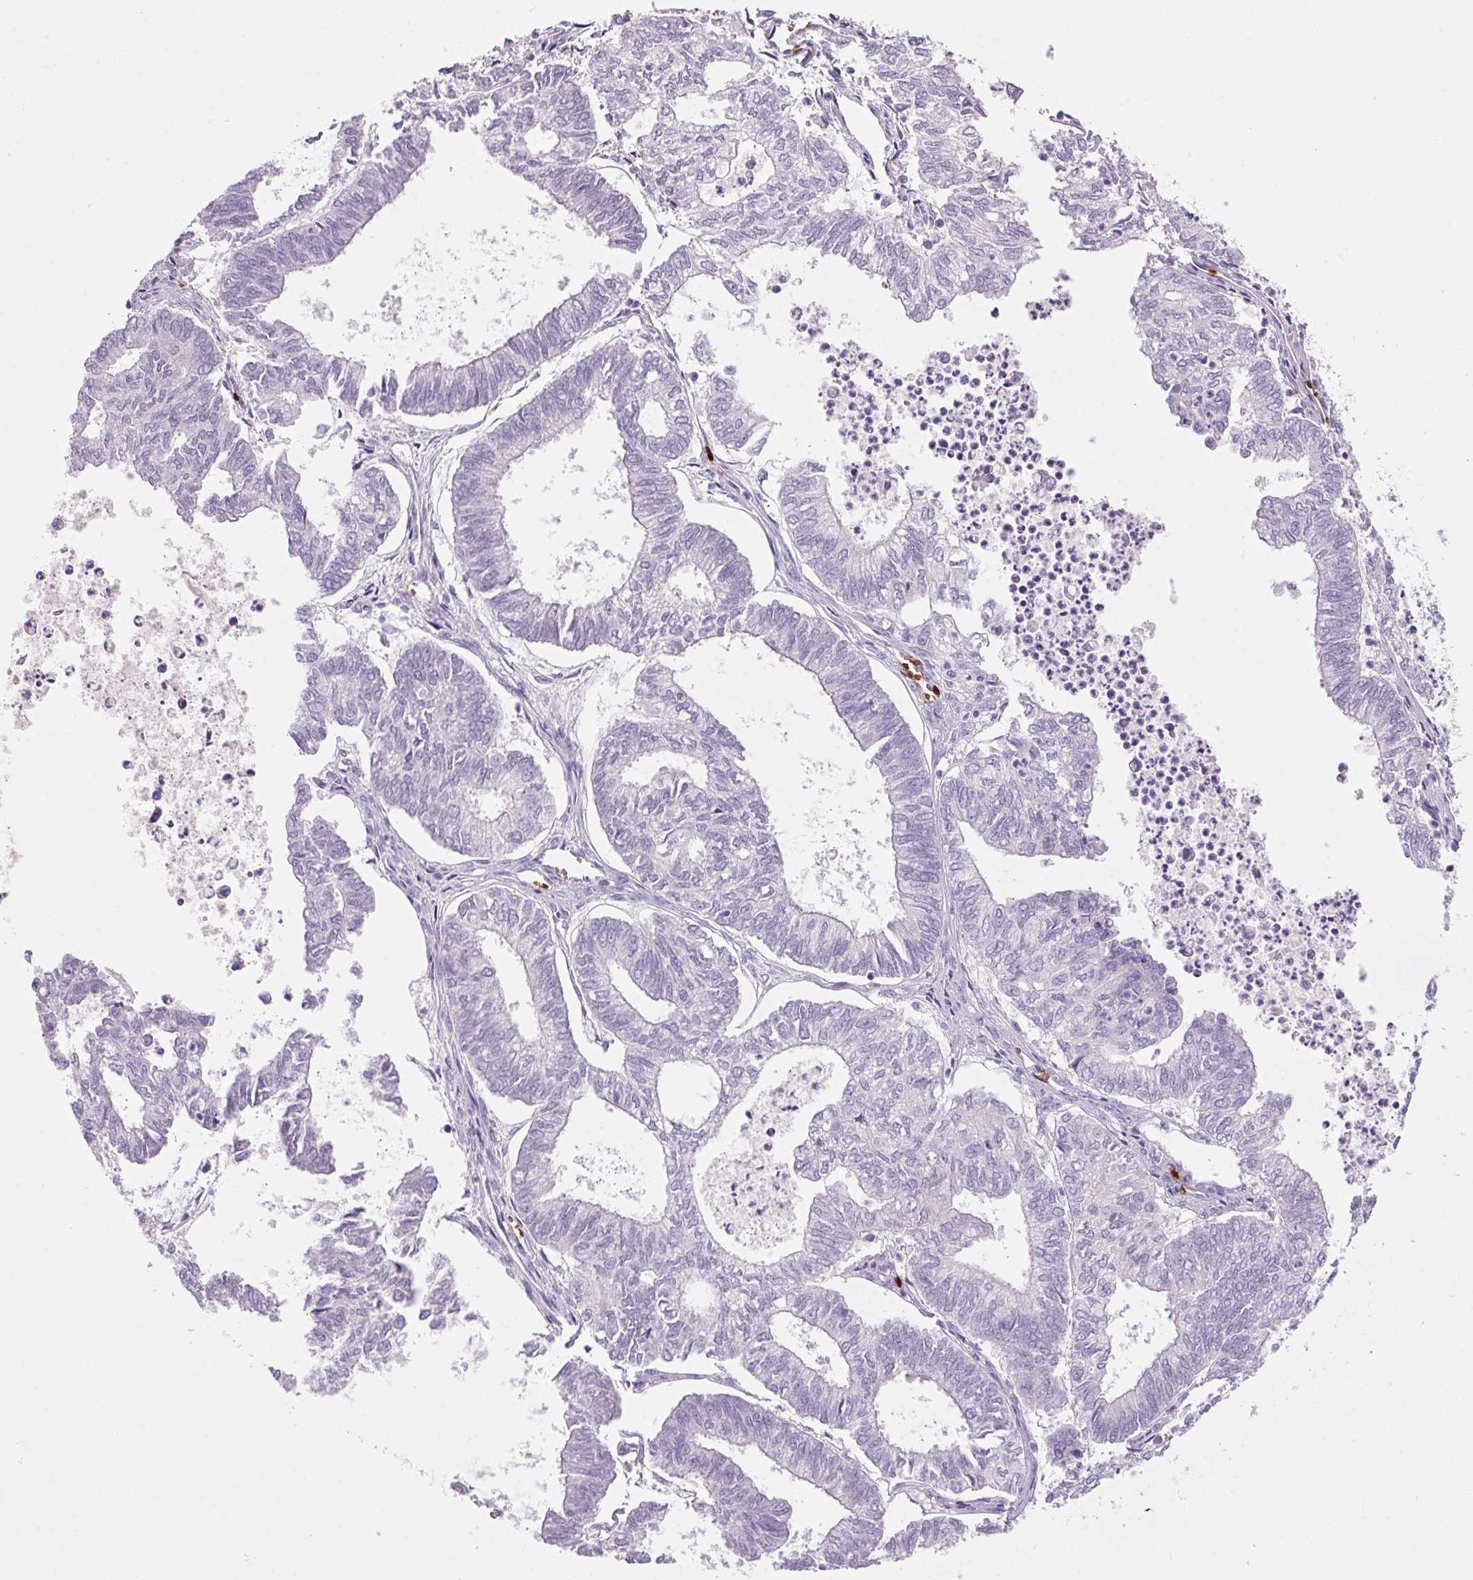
{"staining": {"intensity": "negative", "quantity": "none", "location": "none"}, "tissue": "ovarian cancer", "cell_type": "Tumor cells", "image_type": "cancer", "snomed": [{"axis": "morphology", "description": "Carcinoma, endometroid"}, {"axis": "topography", "description": "Ovary"}], "caption": "This photomicrograph is of ovarian cancer stained with immunohistochemistry to label a protein in brown with the nuclei are counter-stained blue. There is no staining in tumor cells. Brightfield microscopy of IHC stained with DAB (3,3'-diaminobenzidine) (brown) and hematoxylin (blue), captured at high magnification.", "gene": "HBQ1", "patient": {"sex": "female", "age": 64}}